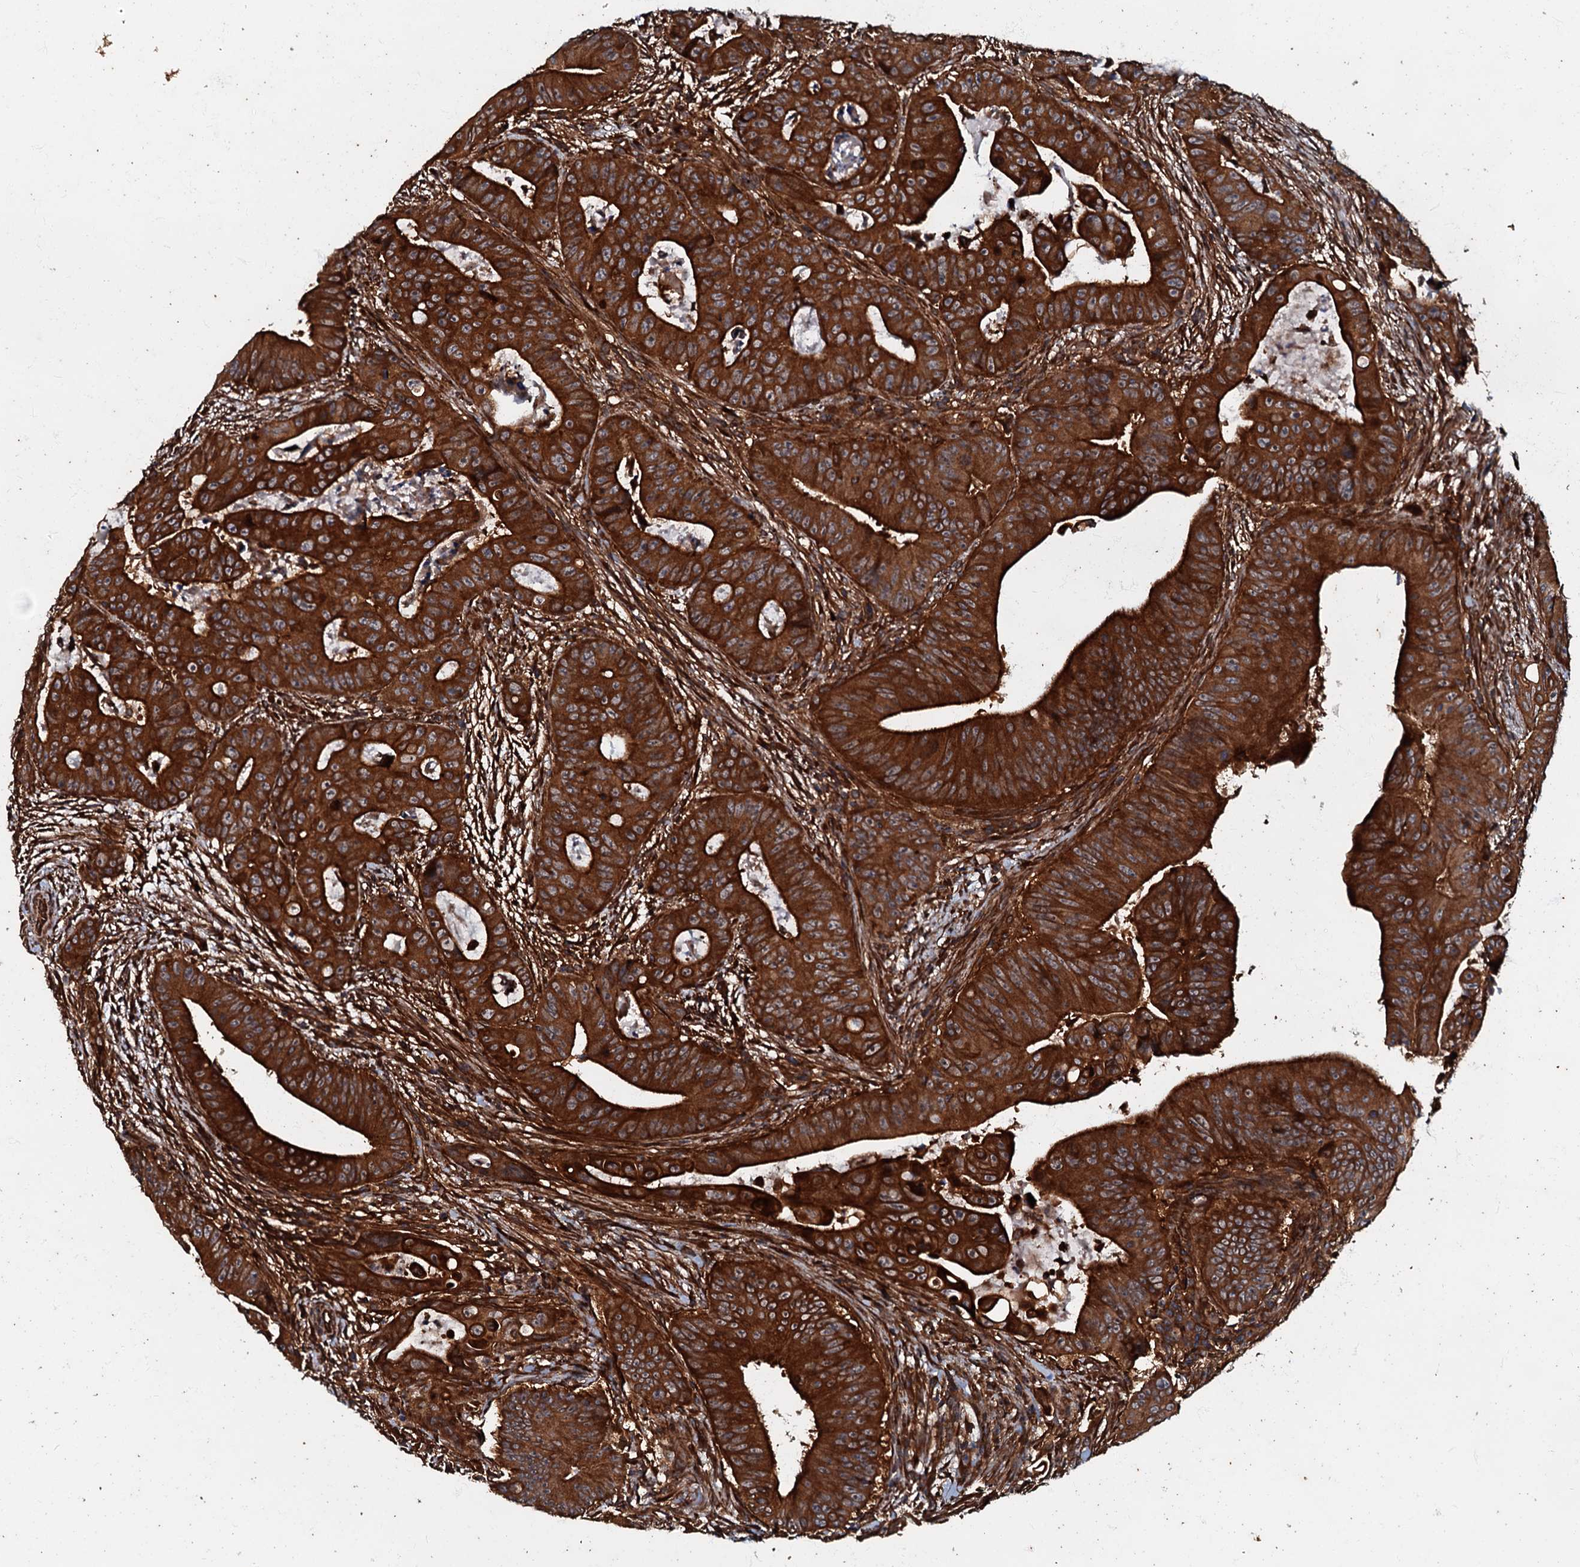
{"staining": {"intensity": "strong", "quantity": ">75%", "location": "cytoplasmic/membranous"}, "tissue": "colorectal cancer", "cell_type": "Tumor cells", "image_type": "cancer", "snomed": [{"axis": "morphology", "description": "Adenocarcinoma, NOS"}, {"axis": "topography", "description": "Rectum"}], "caption": "Human colorectal cancer (adenocarcinoma) stained with a protein marker shows strong staining in tumor cells.", "gene": "BLOC1S6", "patient": {"sex": "female", "age": 75}}